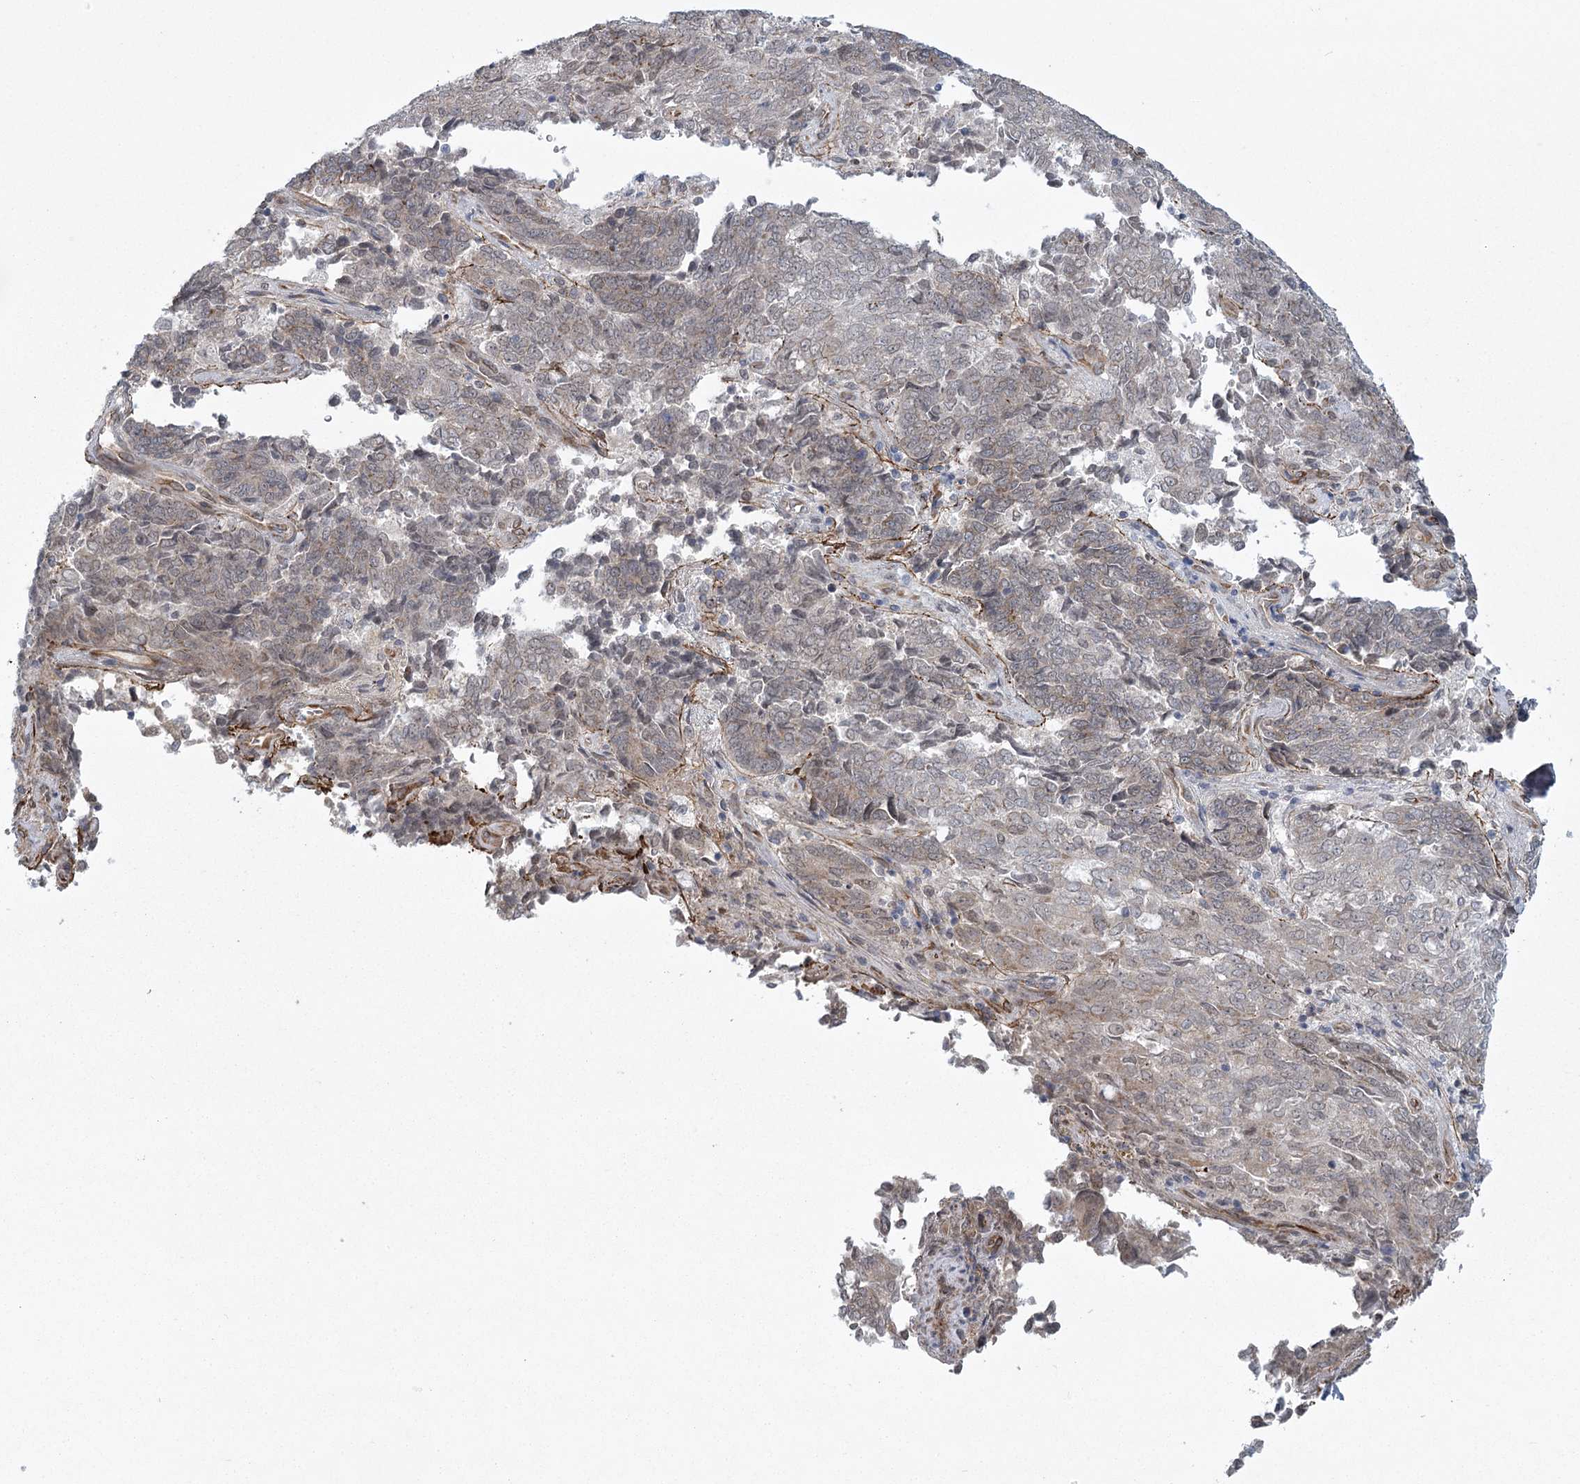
{"staining": {"intensity": "negative", "quantity": "none", "location": "none"}, "tissue": "endometrial cancer", "cell_type": "Tumor cells", "image_type": "cancer", "snomed": [{"axis": "morphology", "description": "Adenocarcinoma, NOS"}, {"axis": "topography", "description": "Endometrium"}], "caption": "Adenocarcinoma (endometrial) was stained to show a protein in brown. There is no significant staining in tumor cells. (Immunohistochemistry (ihc), brightfield microscopy, high magnification).", "gene": "MED28", "patient": {"sex": "female", "age": 80}}